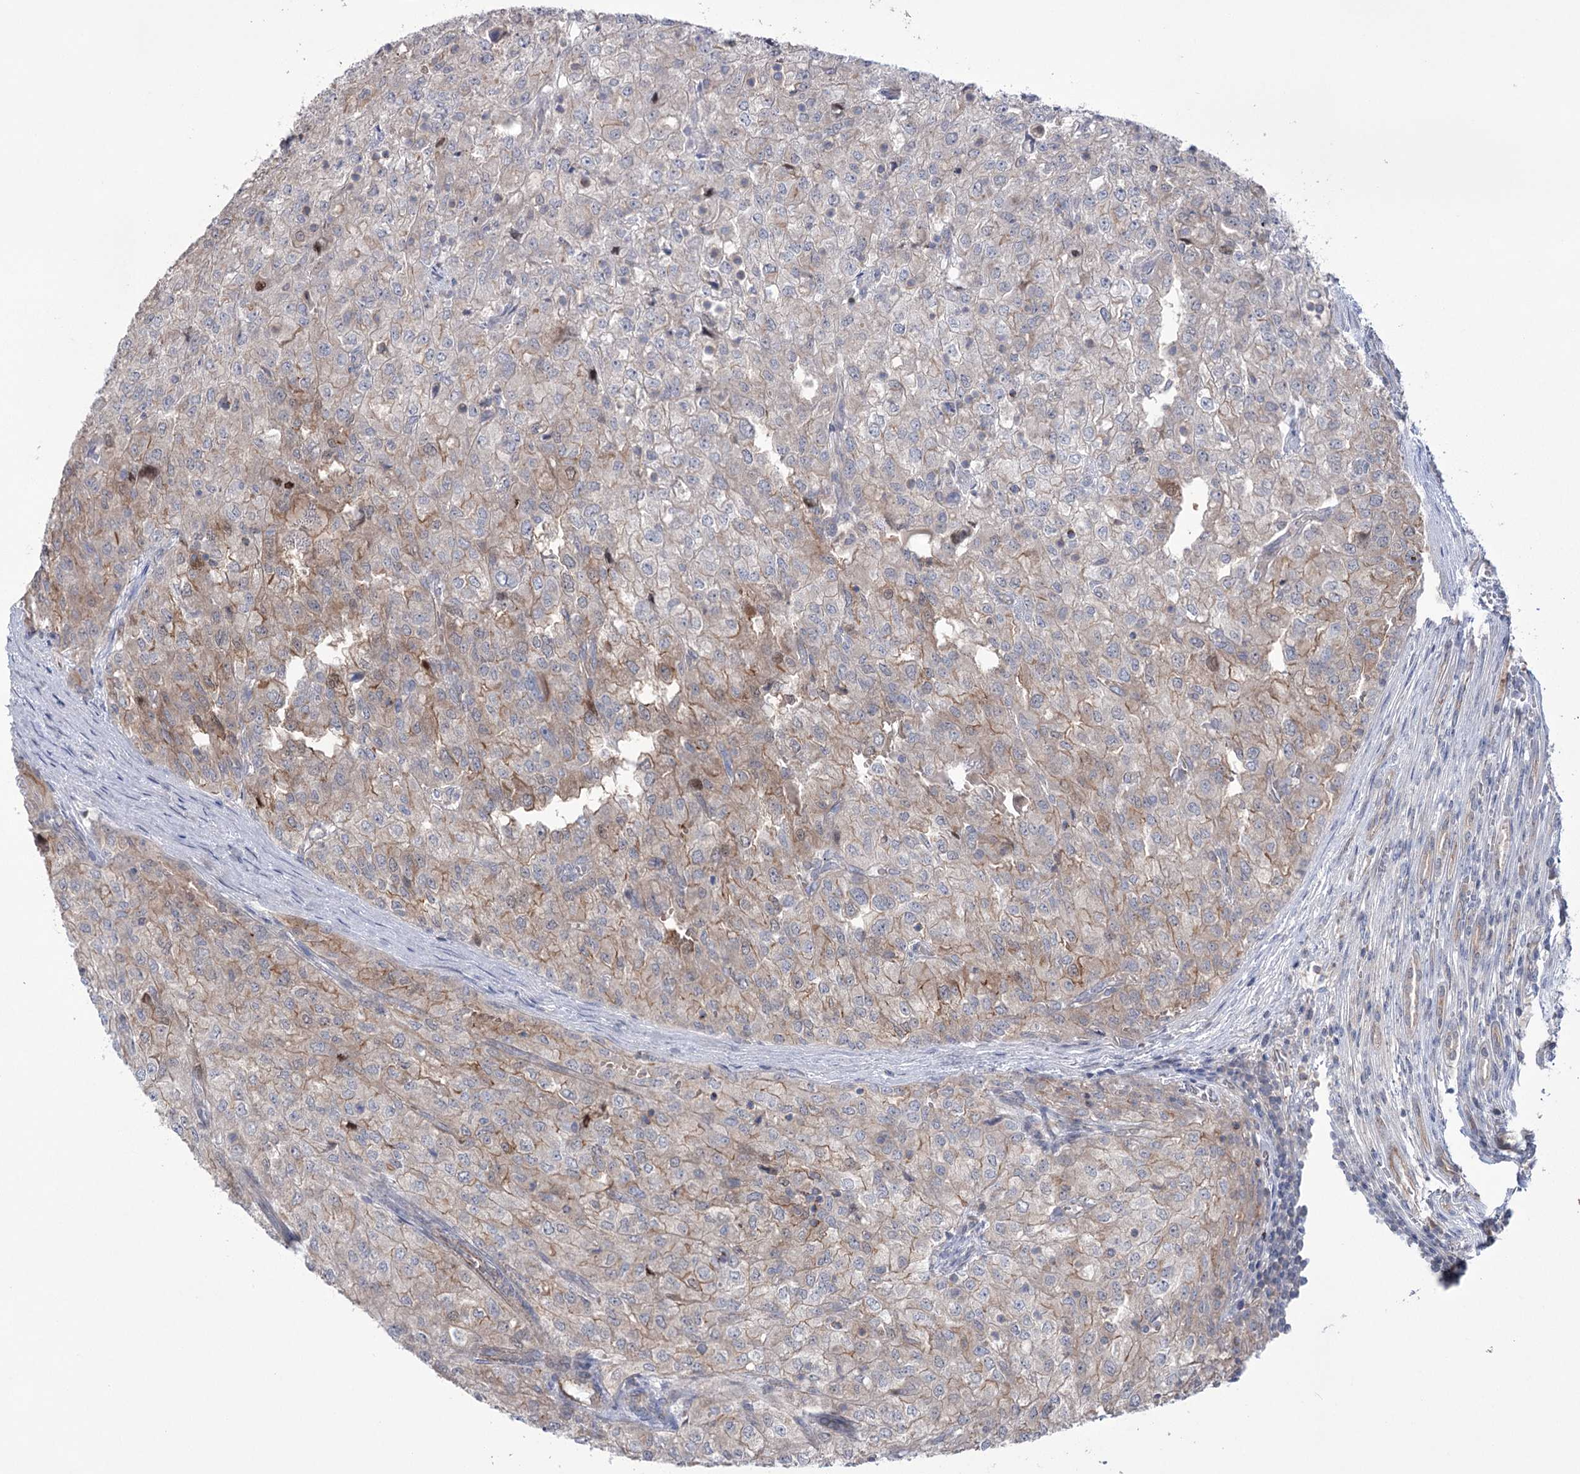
{"staining": {"intensity": "weak", "quantity": "25%-75%", "location": "cytoplasmic/membranous"}, "tissue": "renal cancer", "cell_type": "Tumor cells", "image_type": "cancer", "snomed": [{"axis": "morphology", "description": "Adenocarcinoma, NOS"}, {"axis": "topography", "description": "Kidney"}], "caption": "Renal cancer tissue demonstrates weak cytoplasmic/membranous expression in about 25%-75% of tumor cells, visualized by immunohistochemistry.", "gene": "TRIM71", "patient": {"sex": "female", "age": 54}}